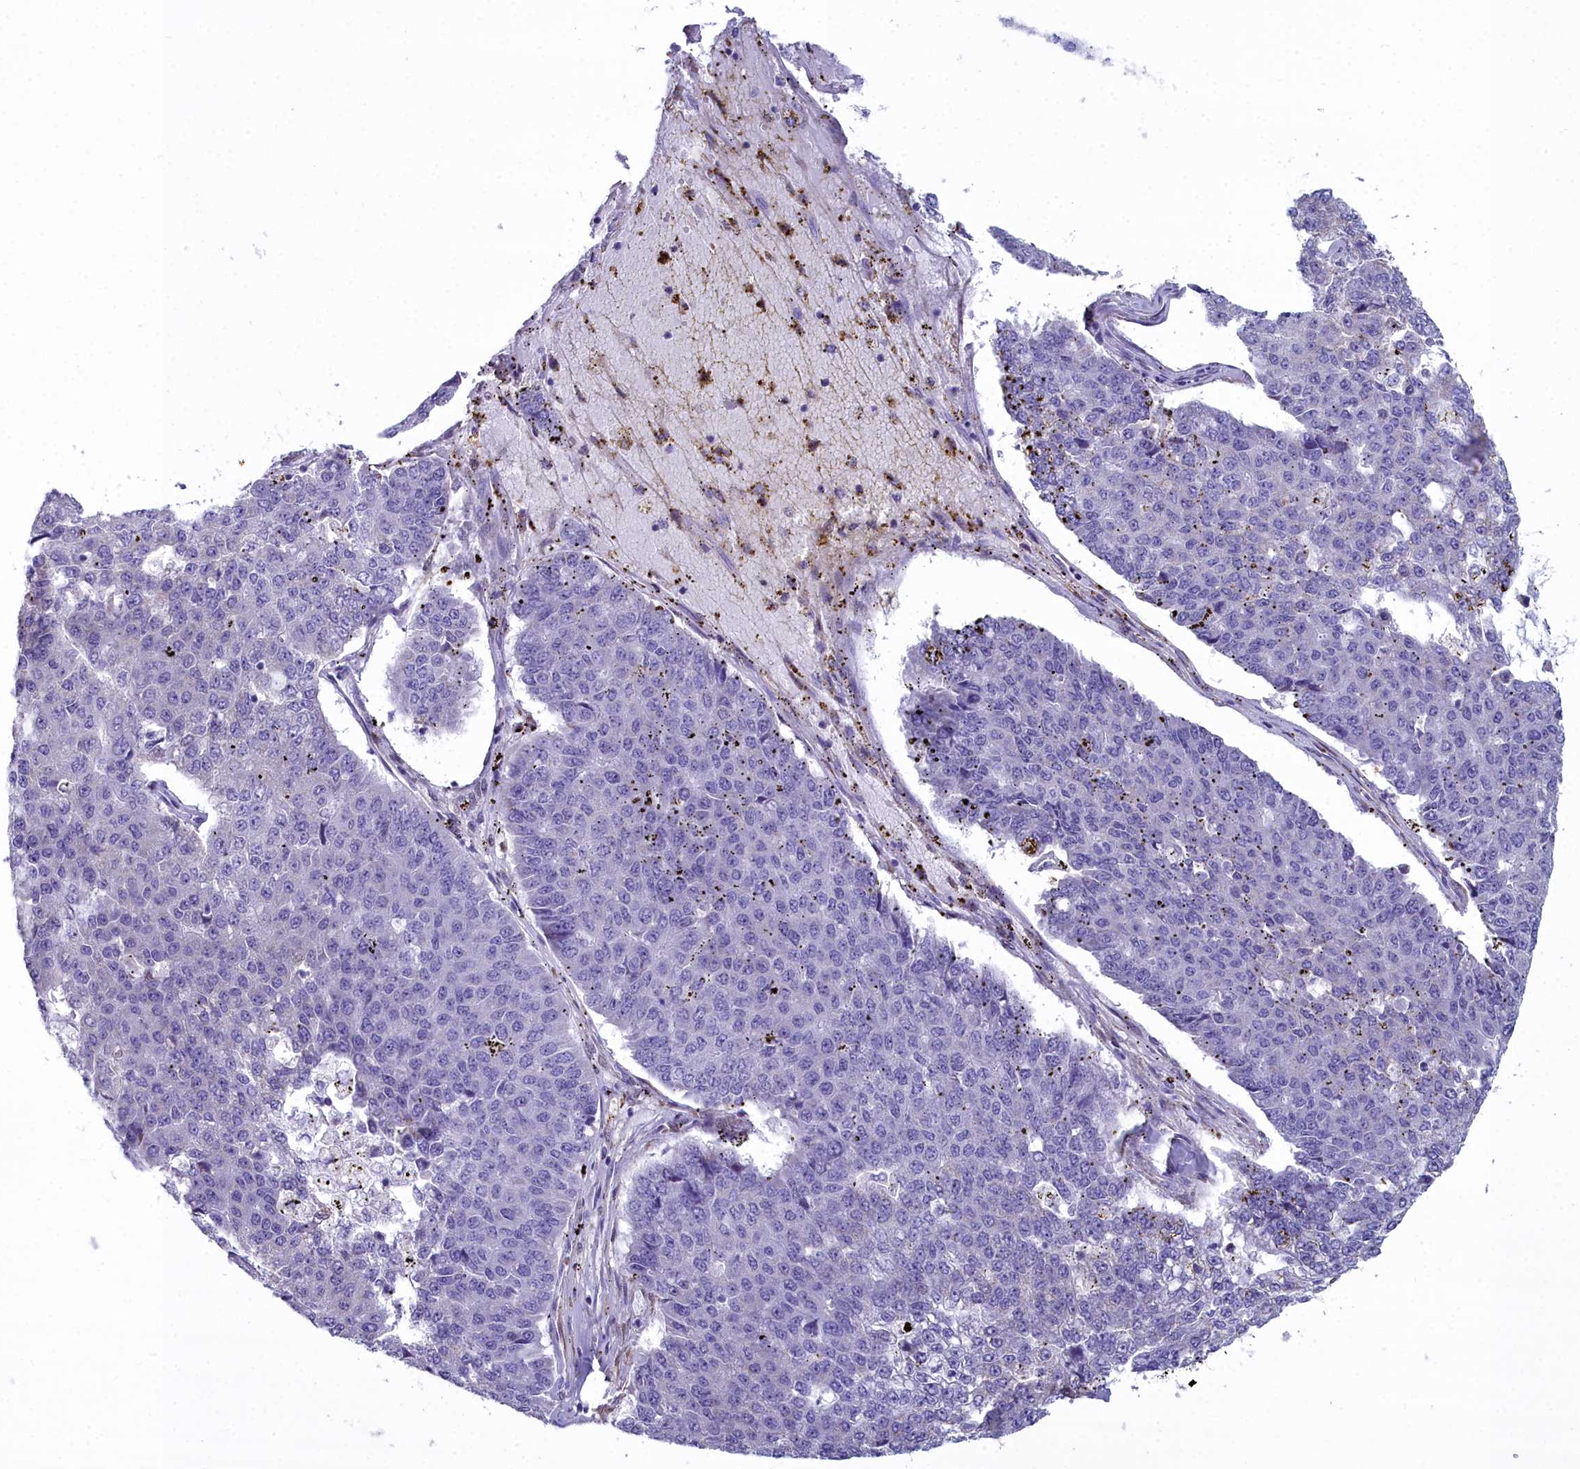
{"staining": {"intensity": "negative", "quantity": "none", "location": "none"}, "tissue": "pancreatic cancer", "cell_type": "Tumor cells", "image_type": "cancer", "snomed": [{"axis": "morphology", "description": "Adenocarcinoma, NOS"}, {"axis": "topography", "description": "Pancreas"}], "caption": "Immunohistochemical staining of adenocarcinoma (pancreatic) shows no significant expression in tumor cells. (DAB (3,3'-diaminobenzidine) immunohistochemistry, high magnification).", "gene": "PPP1R14A", "patient": {"sex": "male", "age": 50}}